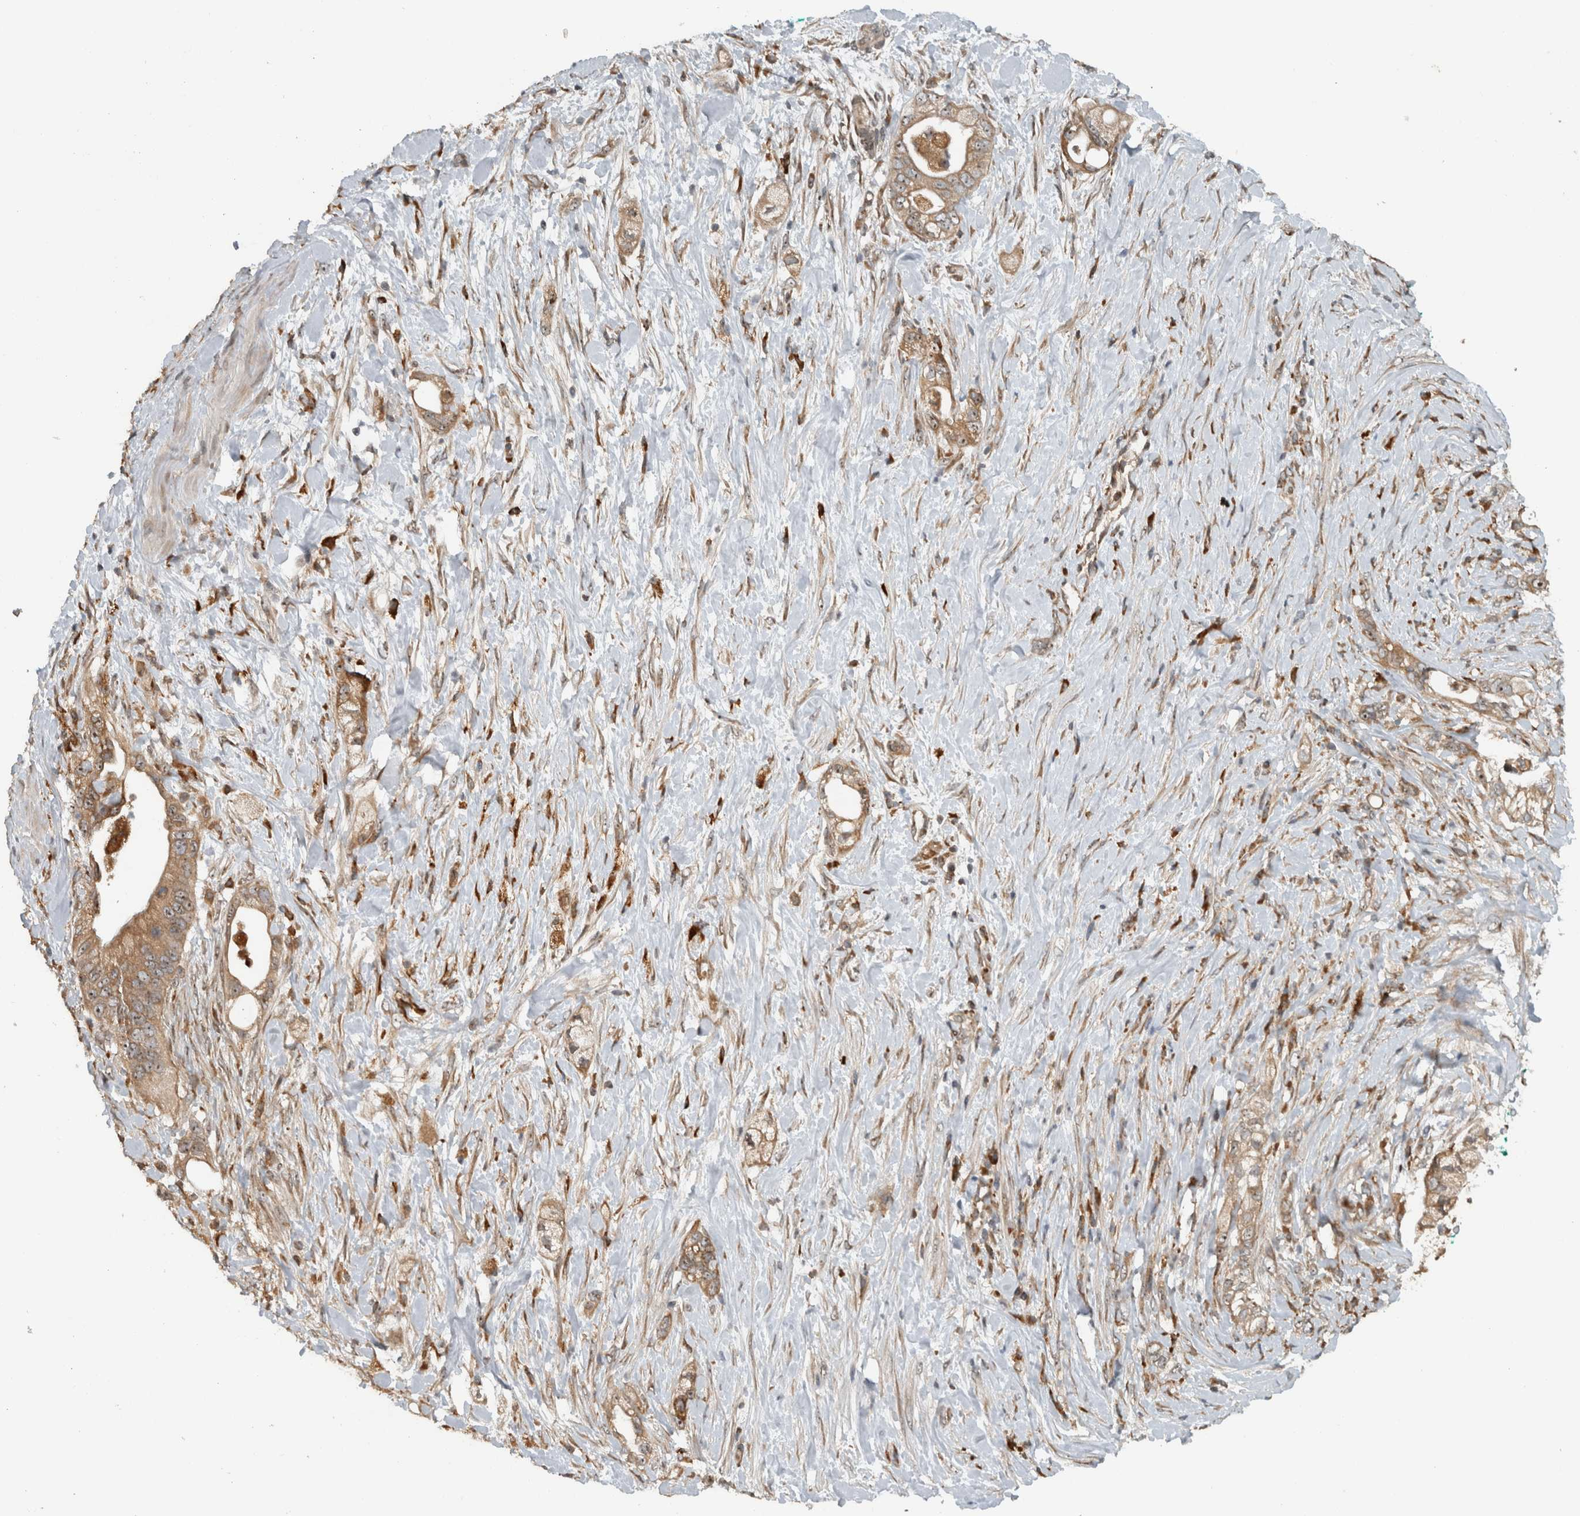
{"staining": {"intensity": "moderate", "quantity": ">75%", "location": "cytoplasmic/membranous,nuclear"}, "tissue": "pancreatic cancer", "cell_type": "Tumor cells", "image_type": "cancer", "snomed": [{"axis": "morphology", "description": "Adenocarcinoma, NOS"}, {"axis": "topography", "description": "Pancreas"}], "caption": "Human pancreatic cancer stained for a protein (brown) displays moderate cytoplasmic/membranous and nuclear positive staining in about >75% of tumor cells.", "gene": "GPR137B", "patient": {"sex": "male", "age": 53}}